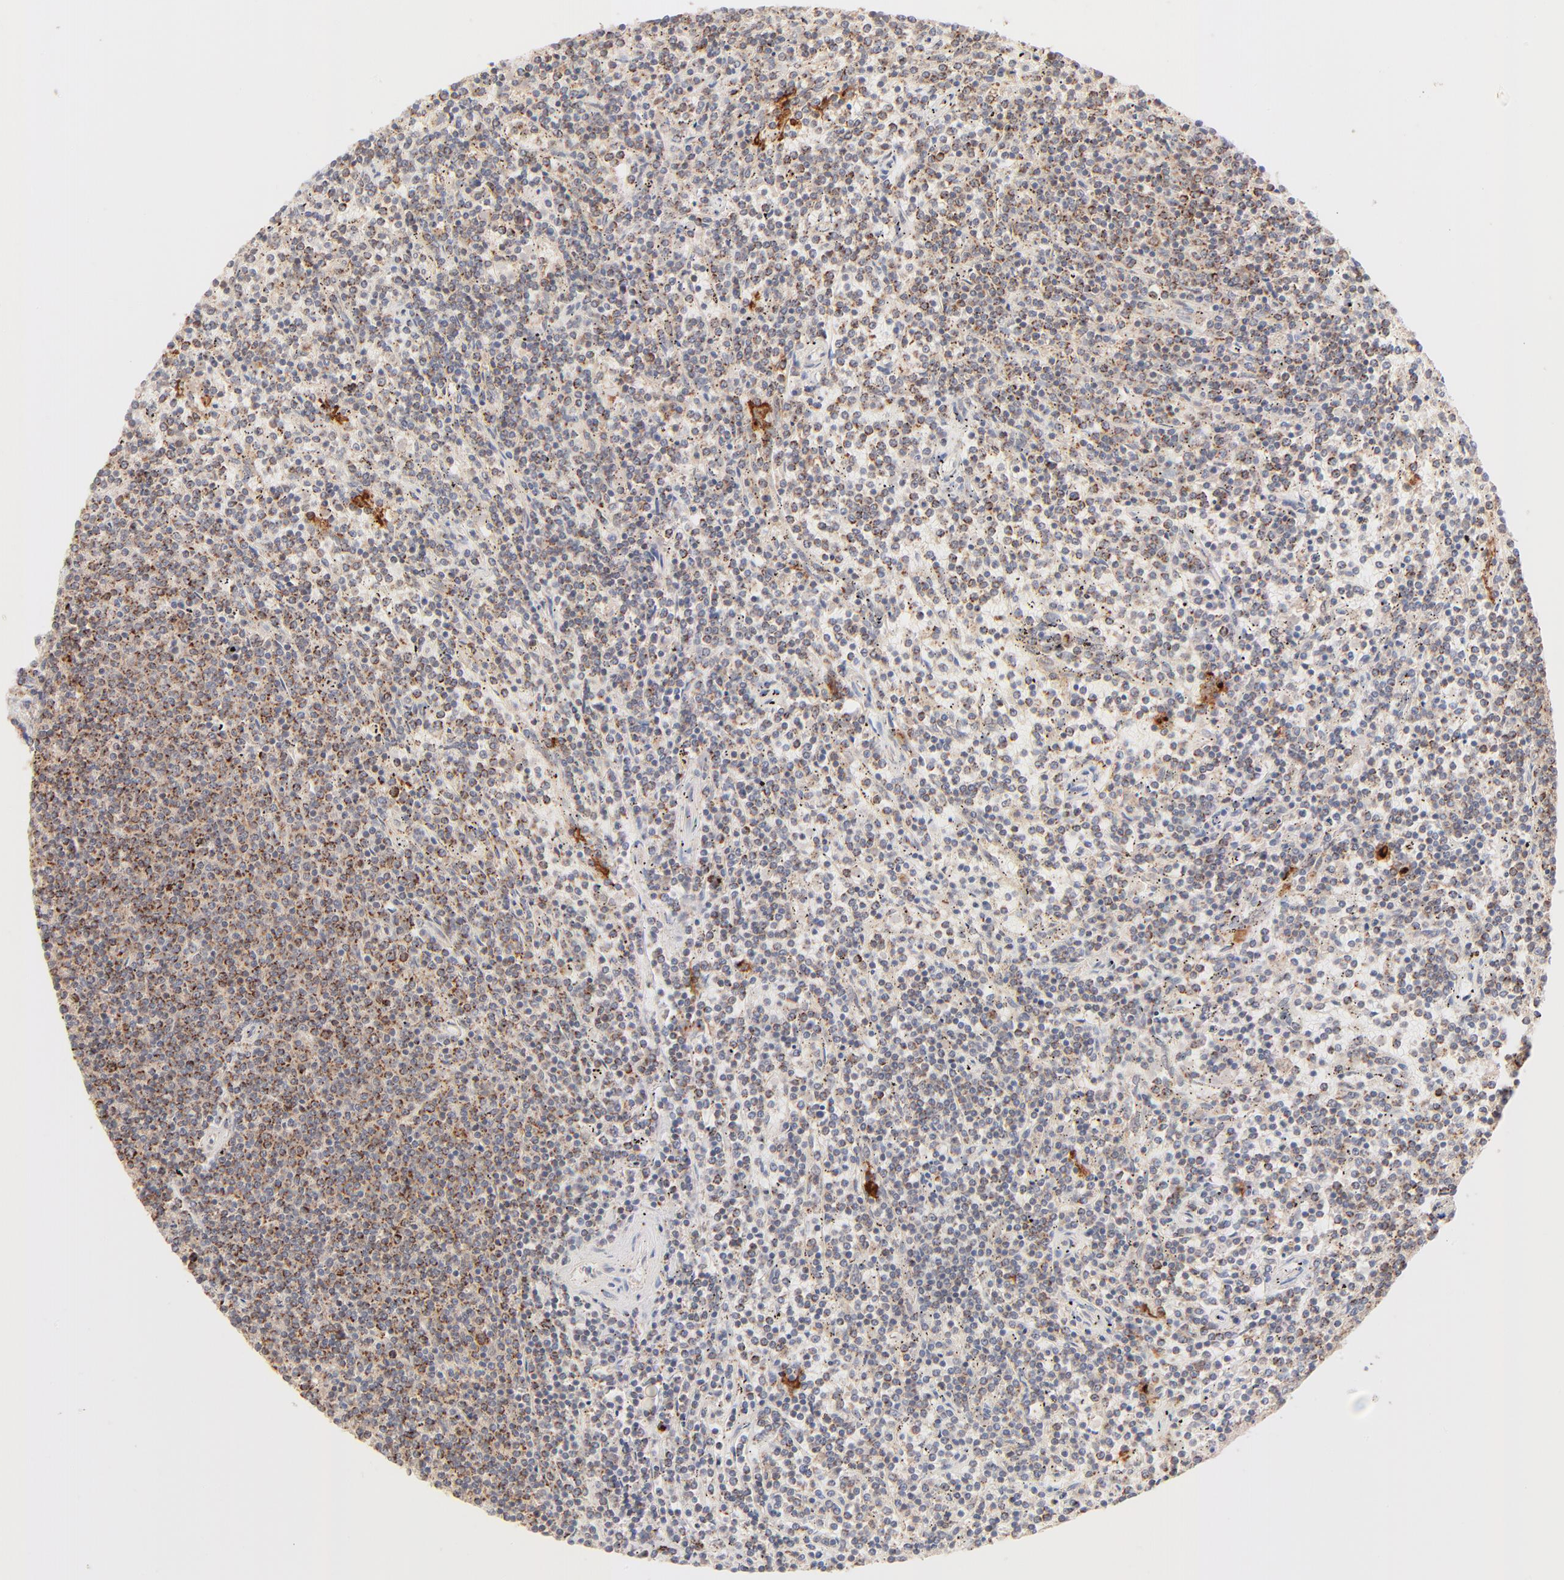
{"staining": {"intensity": "moderate", "quantity": ">75%", "location": "cytoplasmic/membranous"}, "tissue": "lymphoma", "cell_type": "Tumor cells", "image_type": "cancer", "snomed": [{"axis": "morphology", "description": "Malignant lymphoma, non-Hodgkin's type, Low grade"}, {"axis": "topography", "description": "Spleen"}], "caption": "Low-grade malignant lymphoma, non-Hodgkin's type tissue displays moderate cytoplasmic/membranous expression in about >75% of tumor cells", "gene": "CSPG4", "patient": {"sex": "female", "age": 50}}